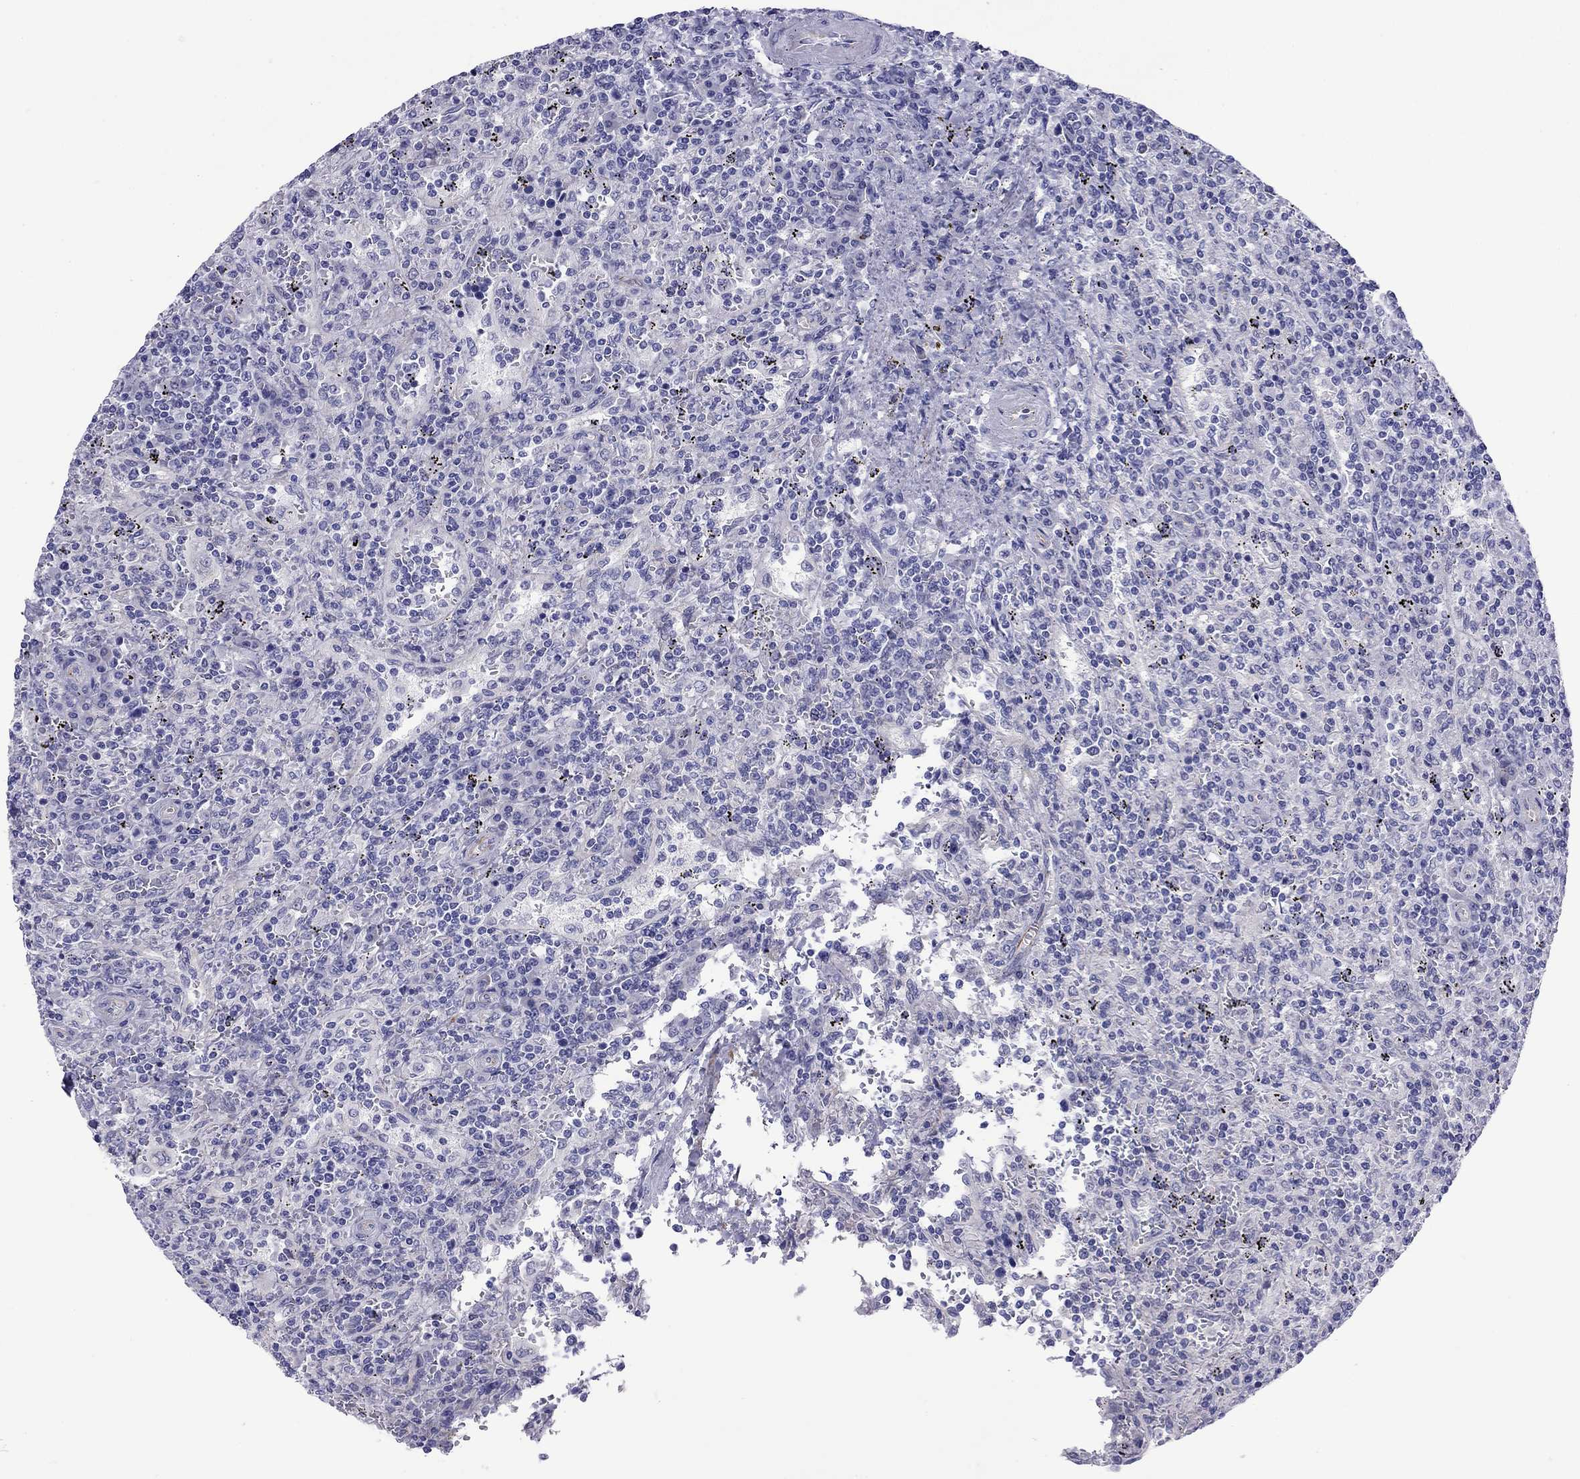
{"staining": {"intensity": "negative", "quantity": "none", "location": "none"}, "tissue": "lymphoma", "cell_type": "Tumor cells", "image_type": "cancer", "snomed": [{"axis": "morphology", "description": "Malignant lymphoma, non-Hodgkin's type, Low grade"}, {"axis": "topography", "description": "Spleen"}], "caption": "A histopathology image of human low-grade malignant lymphoma, non-Hodgkin's type is negative for staining in tumor cells.", "gene": "CMYA5", "patient": {"sex": "male", "age": 62}}